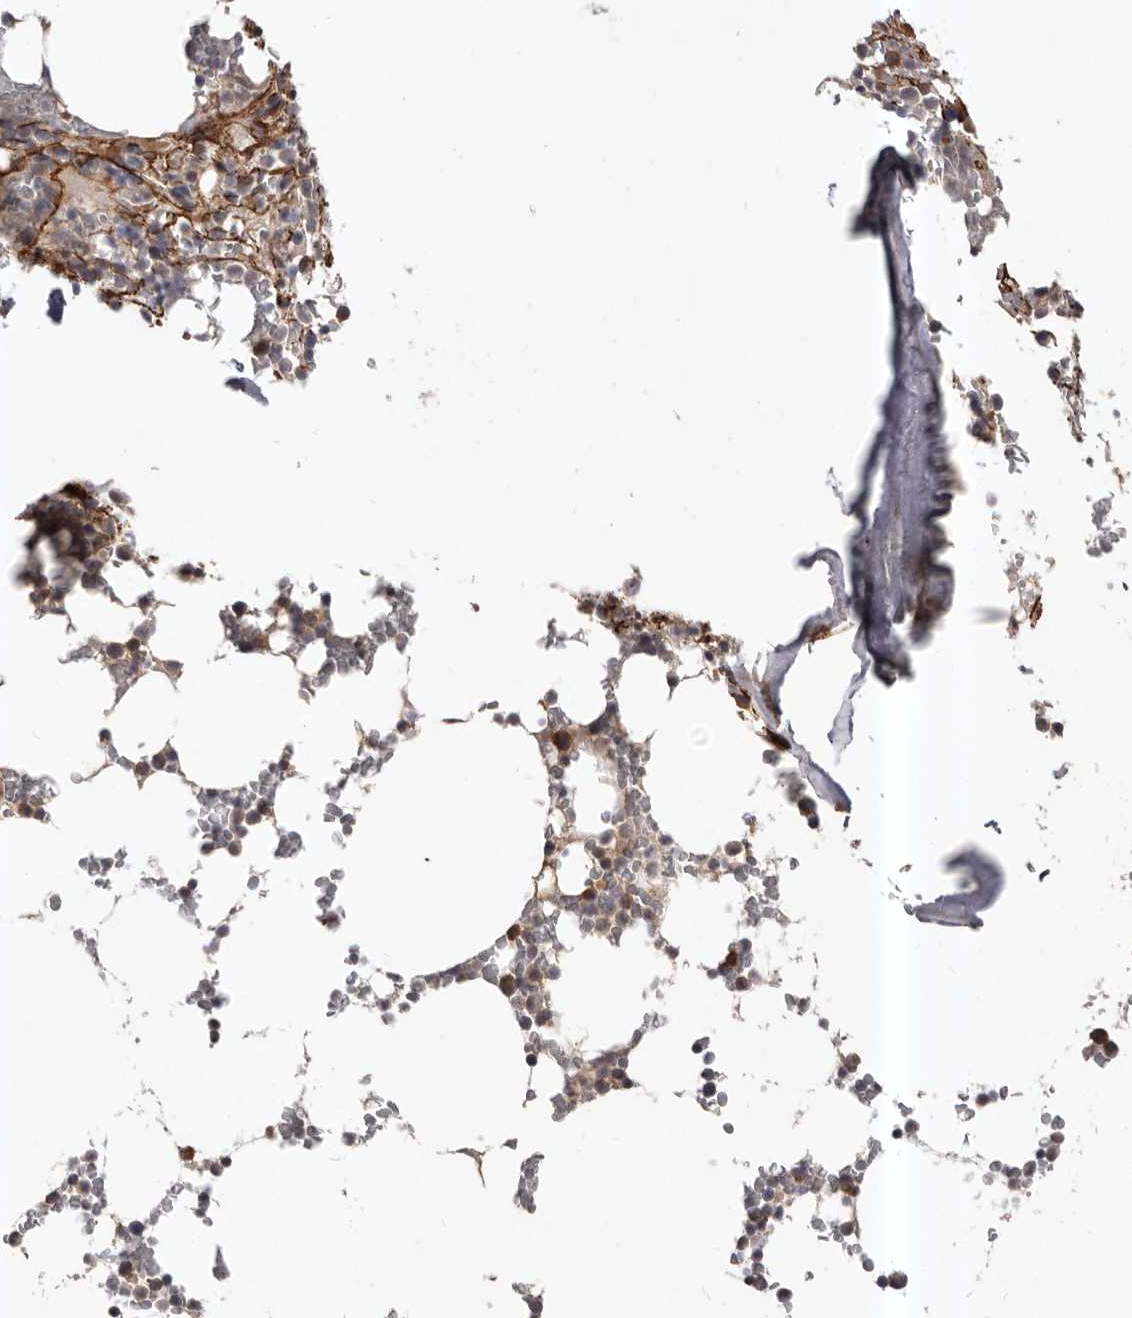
{"staining": {"intensity": "moderate", "quantity": "<25%", "location": "cytoplasmic/membranous"}, "tissue": "bone marrow", "cell_type": "Hematopoietic cells", "image_type": "normal", "snomed": [{"axis": "morphology", "description": "Normal tissue, NOS"}, {"axis": "topography", "description": "Bone marrow"}], "caption": "This histopathology image demonstrates immunohistochemistry (IHC) staining of benign bone marrow, with low moderate cytoplasmic/membranous staining in about <25% of hematopoietic cells.", "gene": "HBS1L", "patient": {"sex": "male", "age": 58}}